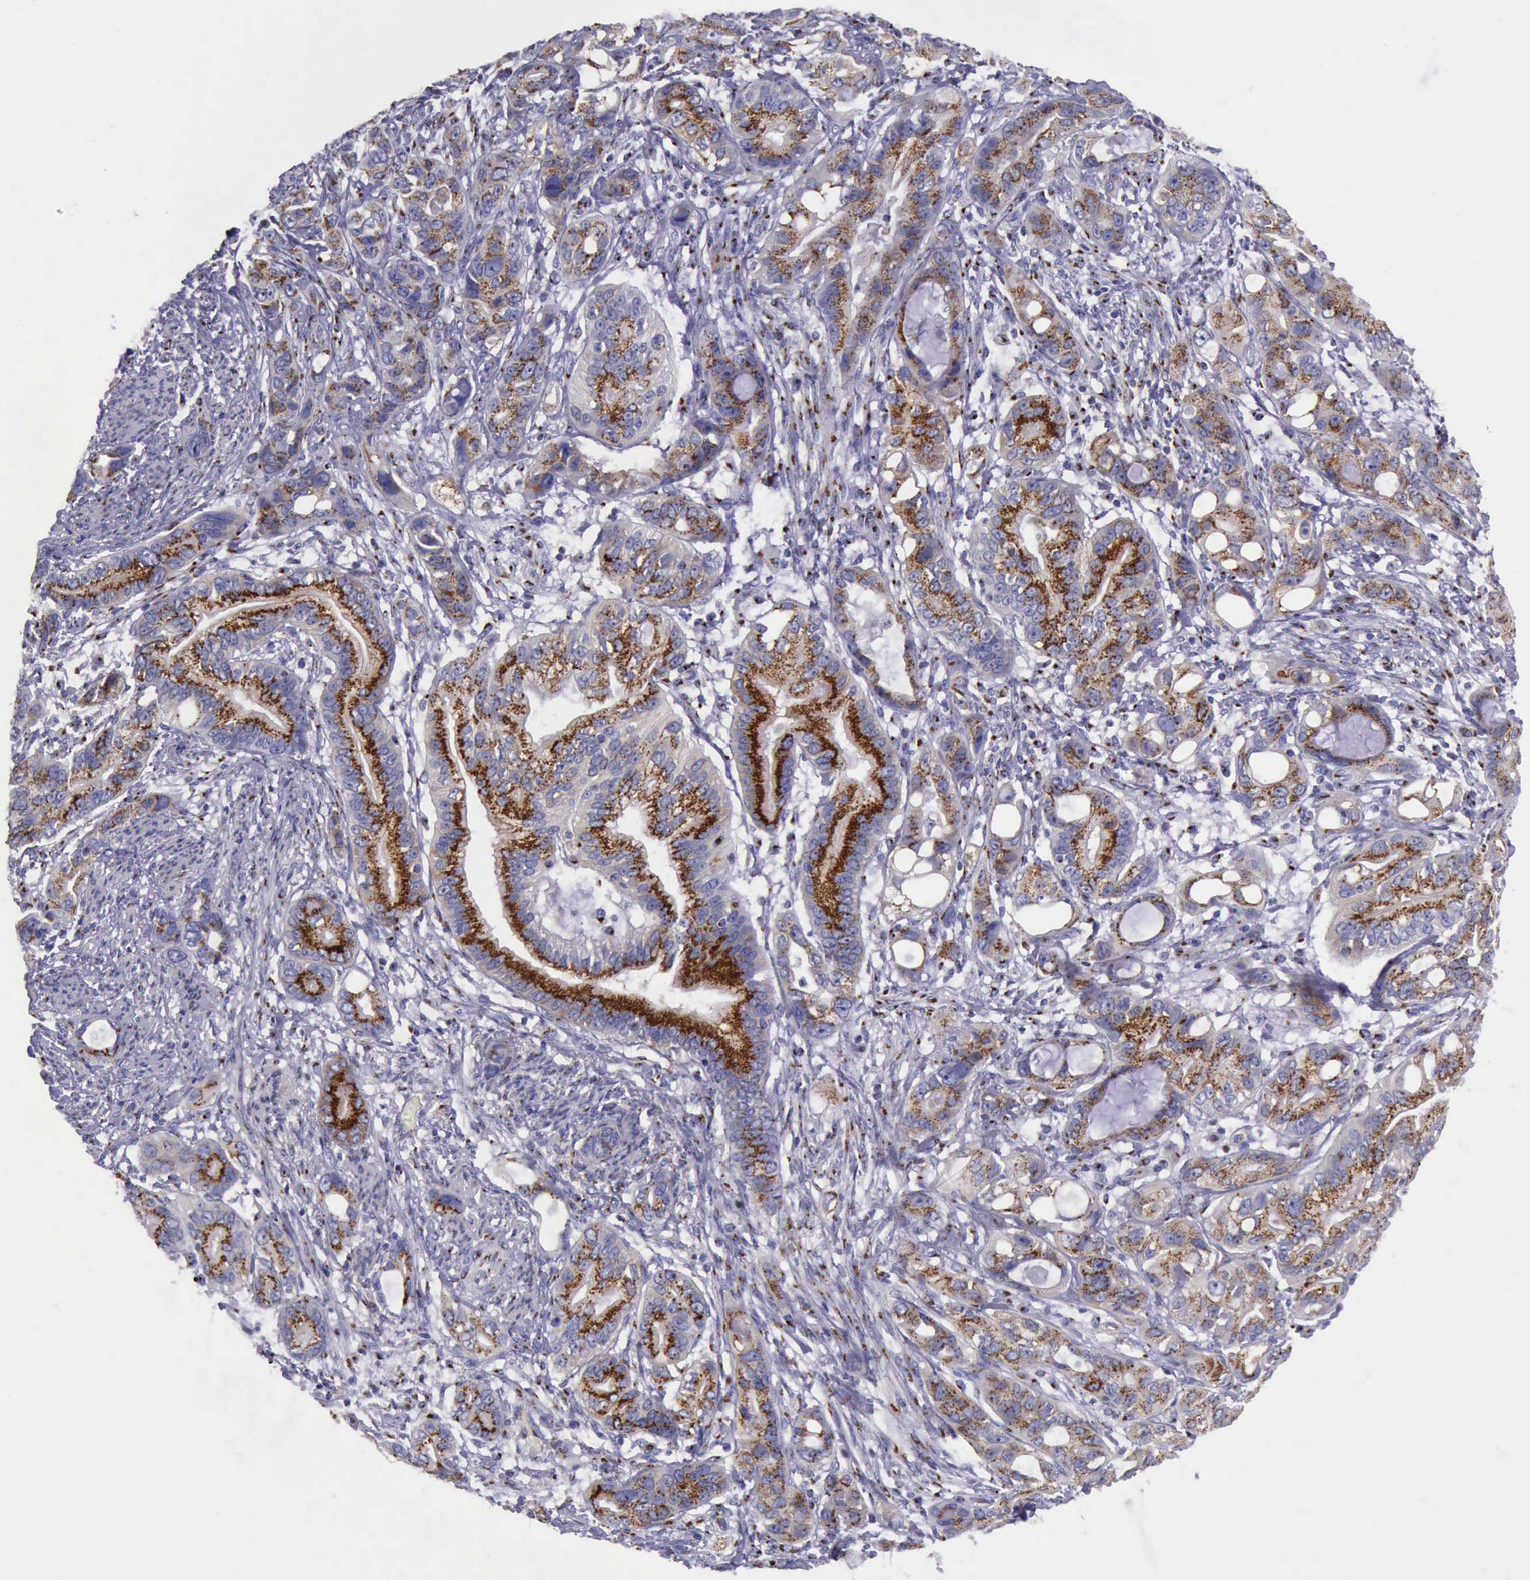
{"staining": {"intensity": "strong", "quantity": ">75%", "location": "cytoplasmic/membranous"}, "tissue": "stomach cancer", "cell_type": "Tumor cells", "image_type": "cancer", "snomed": [{"axis": "morphology", "description": "Adenocarcinoma, NOS"}, {"axis": "topography", "description": "Stomach, upper"}], "caption": "Immunohistochemical staining of stomach cancer (adenocarcinoma) exhibits strong cytoplasmic/membranous protein staining in approximately >75% of tumor cells. (DAB (3,3'-diaminobenzidine) IHC, brown staining for protein, blue staining for nuclei).", "gene": "GOLGA5", "patient": {"sex": "male", "age": 47}}